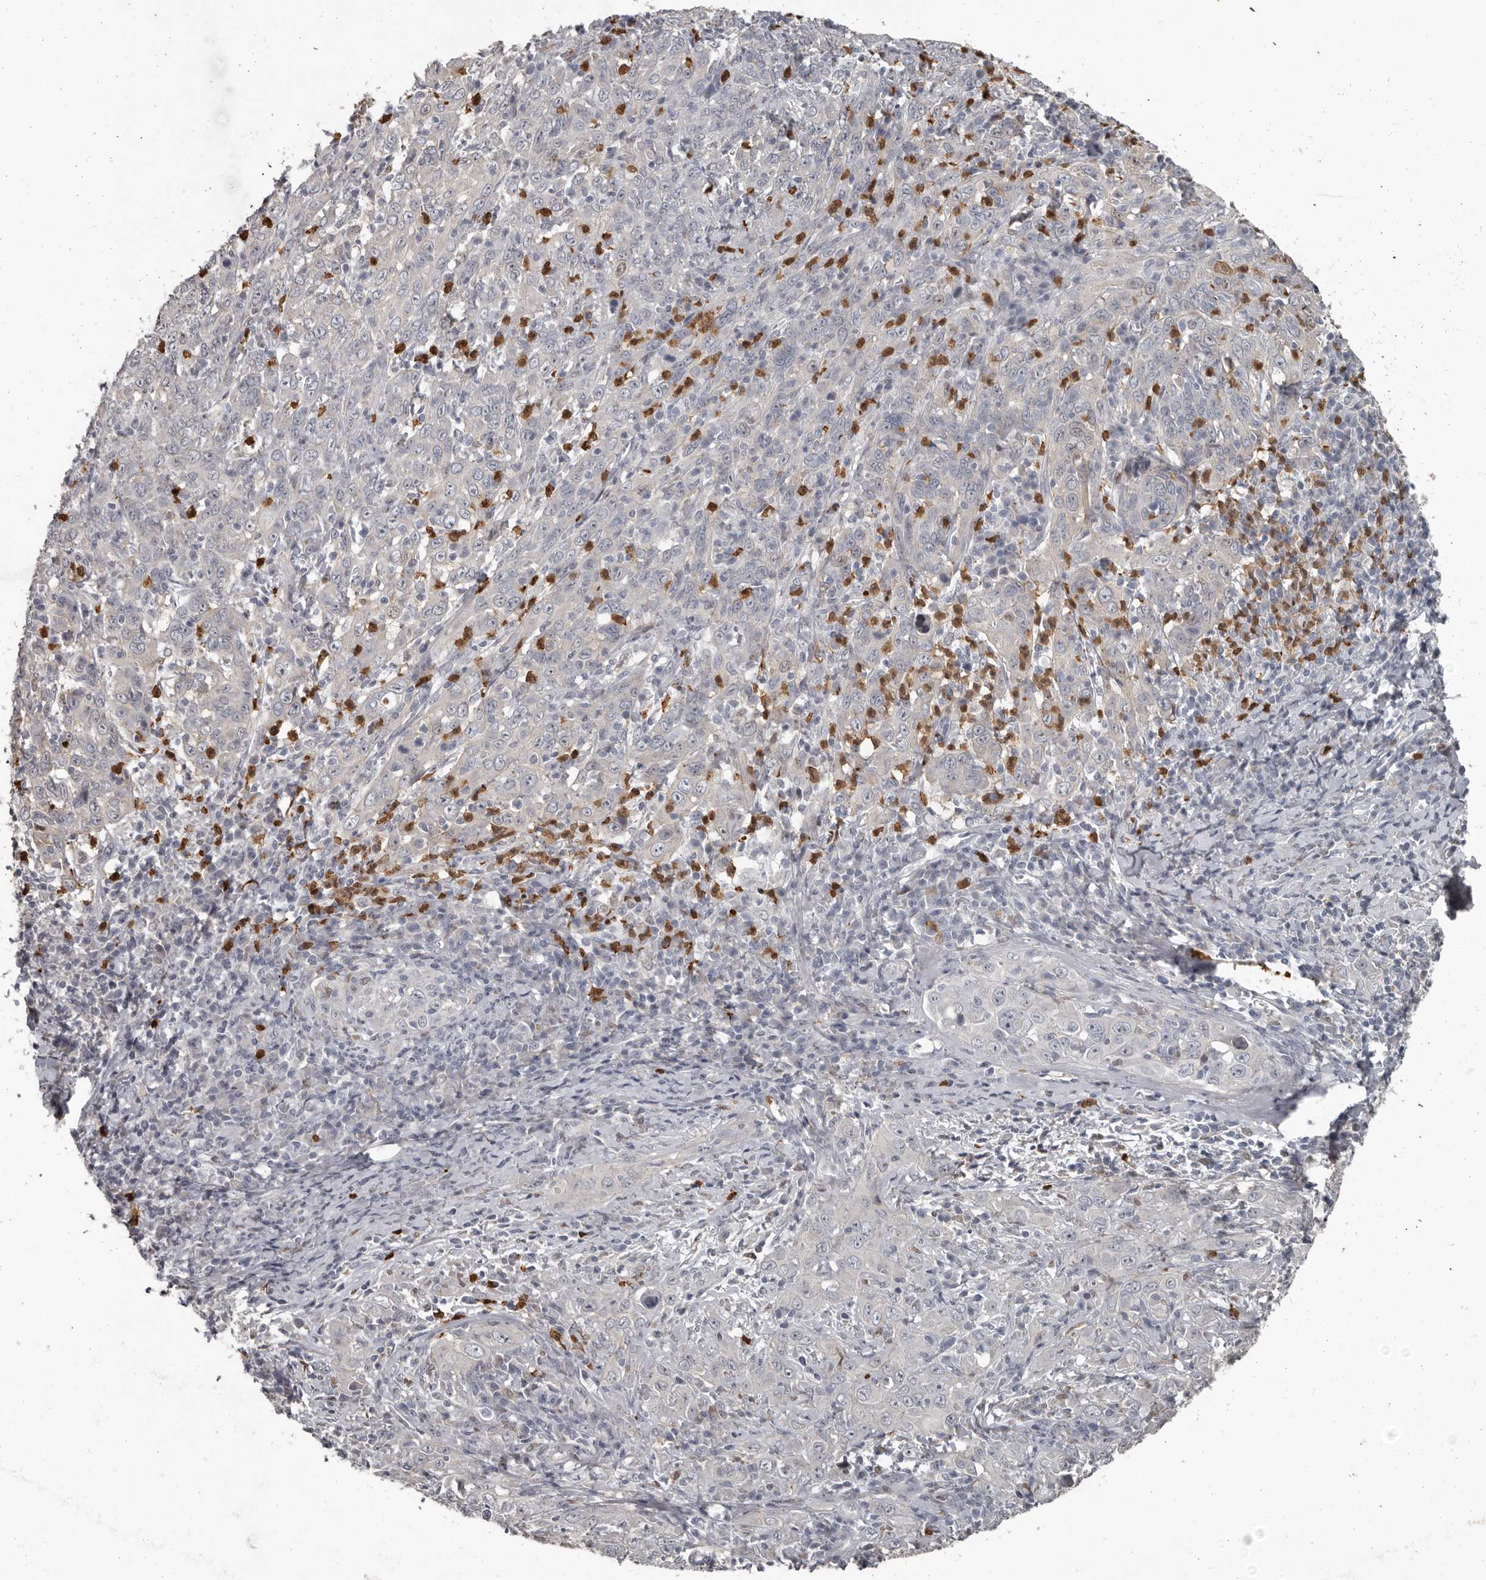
{"staining": {"intensity": "negative", "quantity": "none", "location": "none"}, "tissue": "cervical cancer", "cell_type": "Tumor cells", "image_type": "cancer", "snomed": [{"axis": "morphology", "description": "Squamous cell carcinoma, NOS"}, {"axis": "topography", "description": "Cervix"}], "caption": "Protein analysis of cervical squamous cell carcinoma reveals no significant positivity in tumor cells.", "gene": "GPR157", "patient": {"sex": "female", "age": 46}}